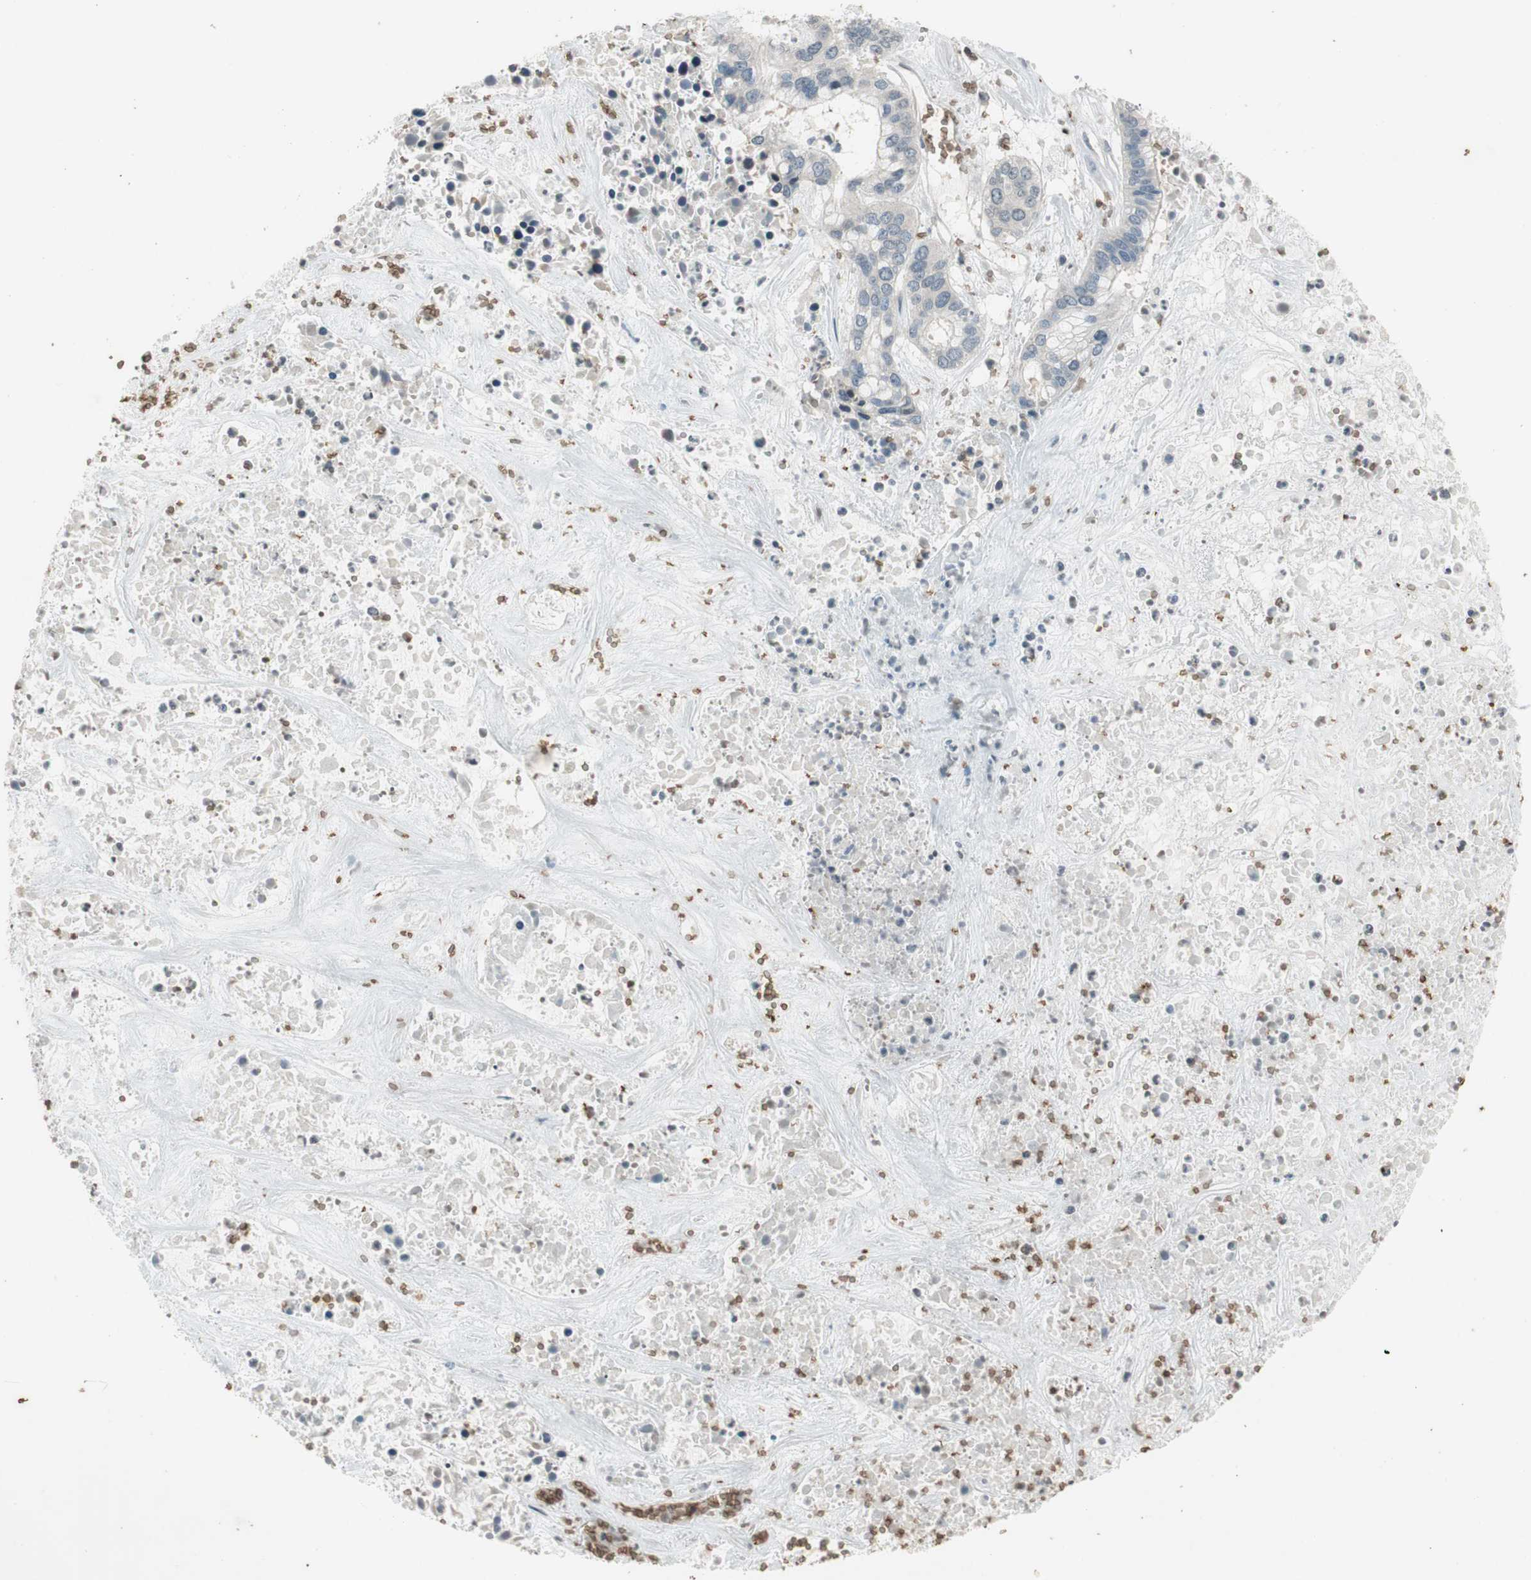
{"staining": {"intensity": "negative", "quantity": "none", "location": "none"}, "tissue": "liver cancer", "cell_type": "Tumor cells", "image_type": "cancer", "snomed": [{"axis": "morphology", "description": "Cholangiocarcinoma"}, {"axis": "topography", "description": "Liver"}], "caption": "Protein analysis of cholangiocarcinoma (liver) displays no significant expression in tumor cells.", "gene": "GYPC", "patient": {"sex": "female", "age": 65}}